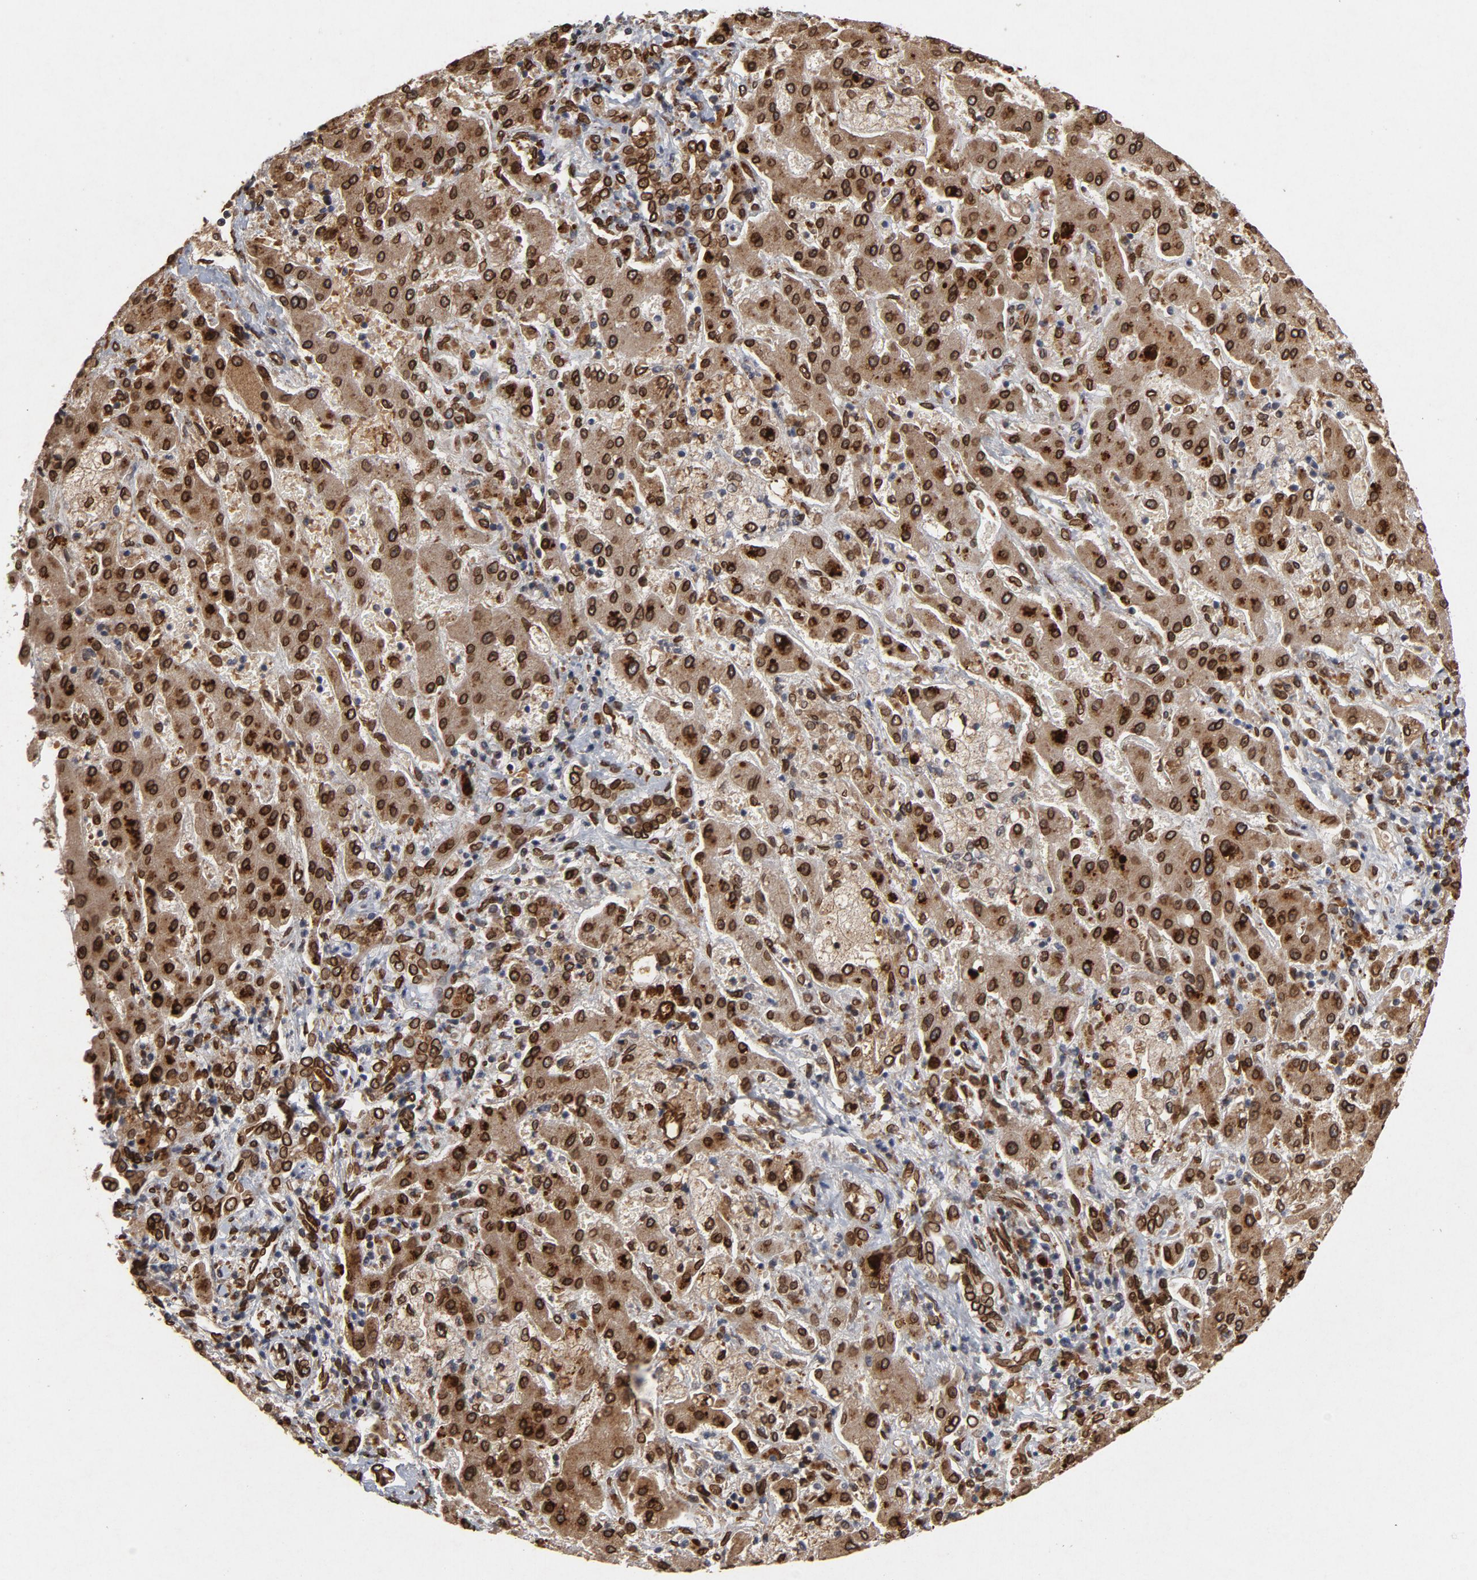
{"staining": {"intensity": "strong", "quantity": ">75%", "location": "cytoplasmic/membranous,nuclear"}, "tissue": "liver cancer", "cell_type": "Tumor cells", "image_type": "cancer", "snomed": [{"axis": "morphology", "description": "Cholangiocarcinoma"}, {"axis": "topography", "description": "Liver"}], "caption": "Protein staining of liver cancer (cholangiocarcinoma) tissue shows strong cytoplasmic/membranous and nuclear positivity in approximately >75% of tumor cells.", "gene": "LMNA", "patient": {"sex": "male", "age": 50}}